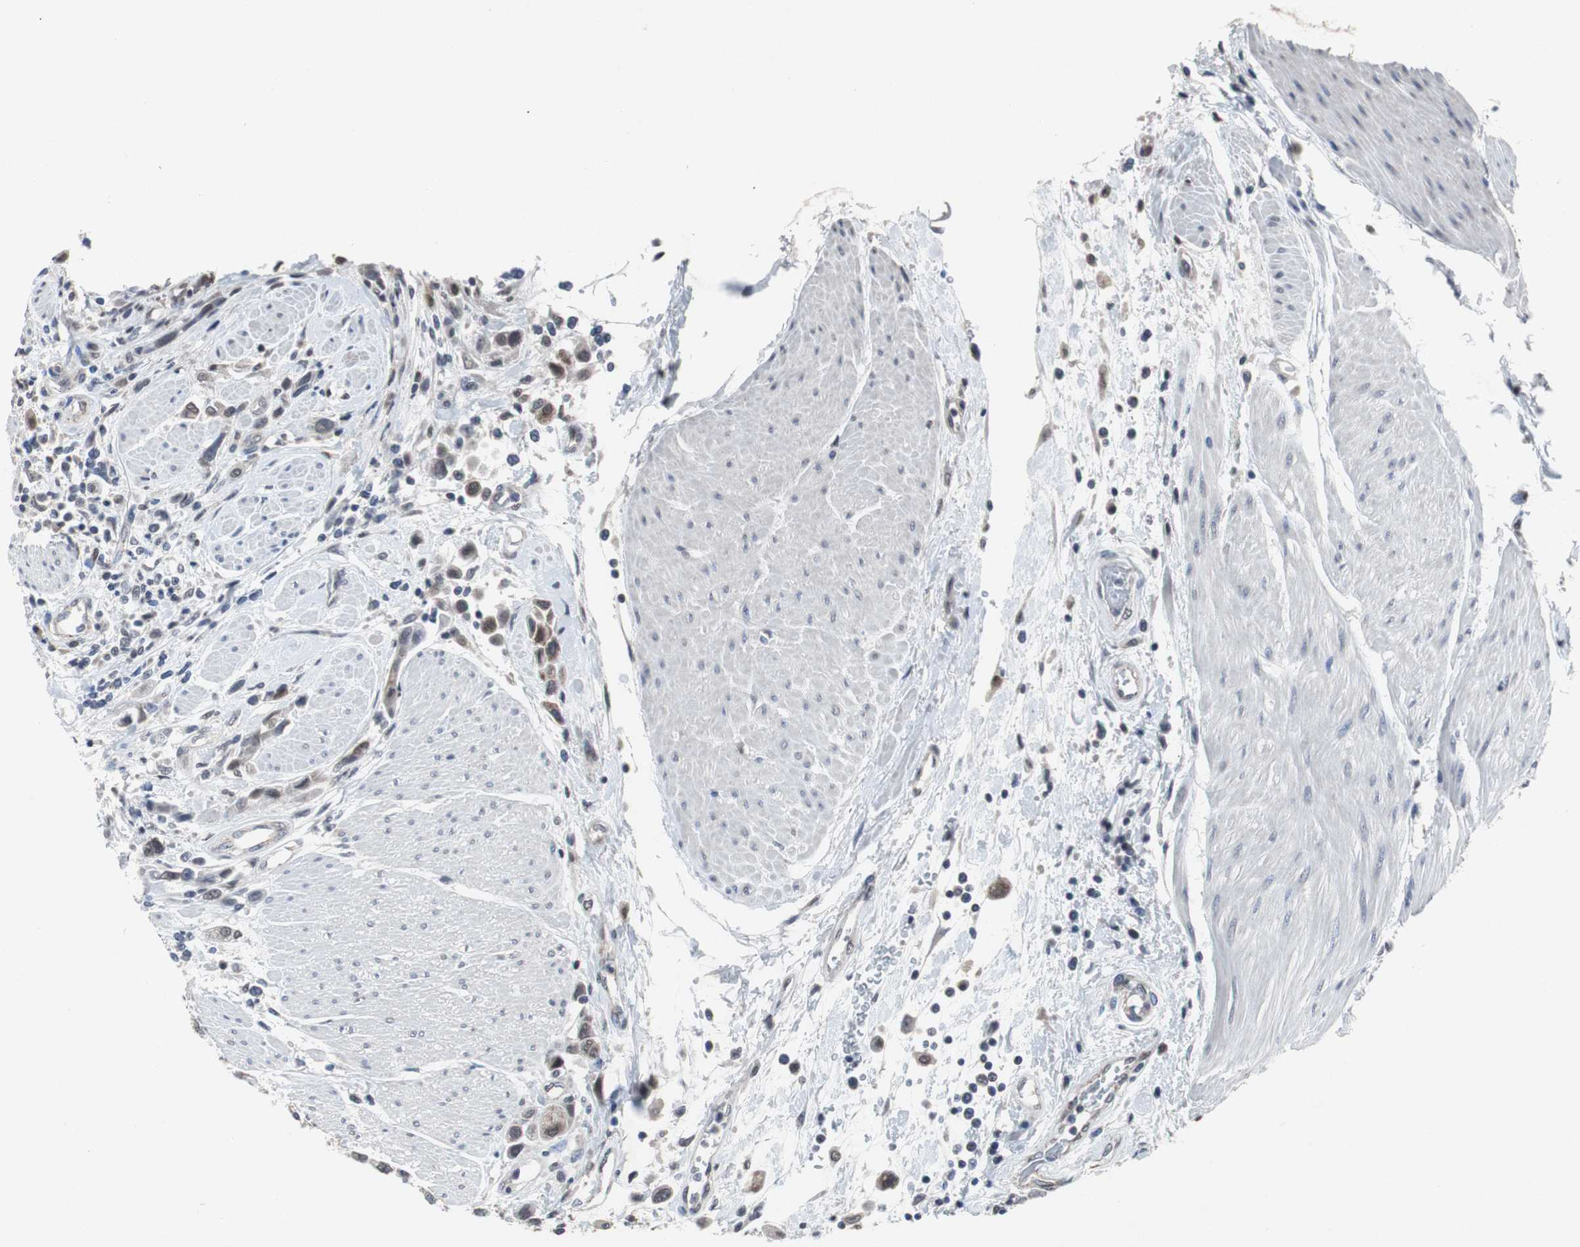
{"staining": {"intensity": "weak", "quantity": "25%-75%", "location": "cytoplasmic/membranous,nuclear"}, "tissue": "urothelial cancer", "cell_type": "Tumor cells", "image_type": "cancer", "snomed": [{"axis": "morphology", "description": "Urothelial carcinoma, High grade"}, {"axis": "topography", "description": "Urinary bladder"}], "caption": "The micrograph displays immunohistochemical staining of high-grade urothelial carcinoma. There is weak cytoplasmic/membranous and nuclear positivity is seen in approximately 25%-75% of tumor cells.", "gene": "RBM47", "patient": {"sex": "male", "age": 50}}